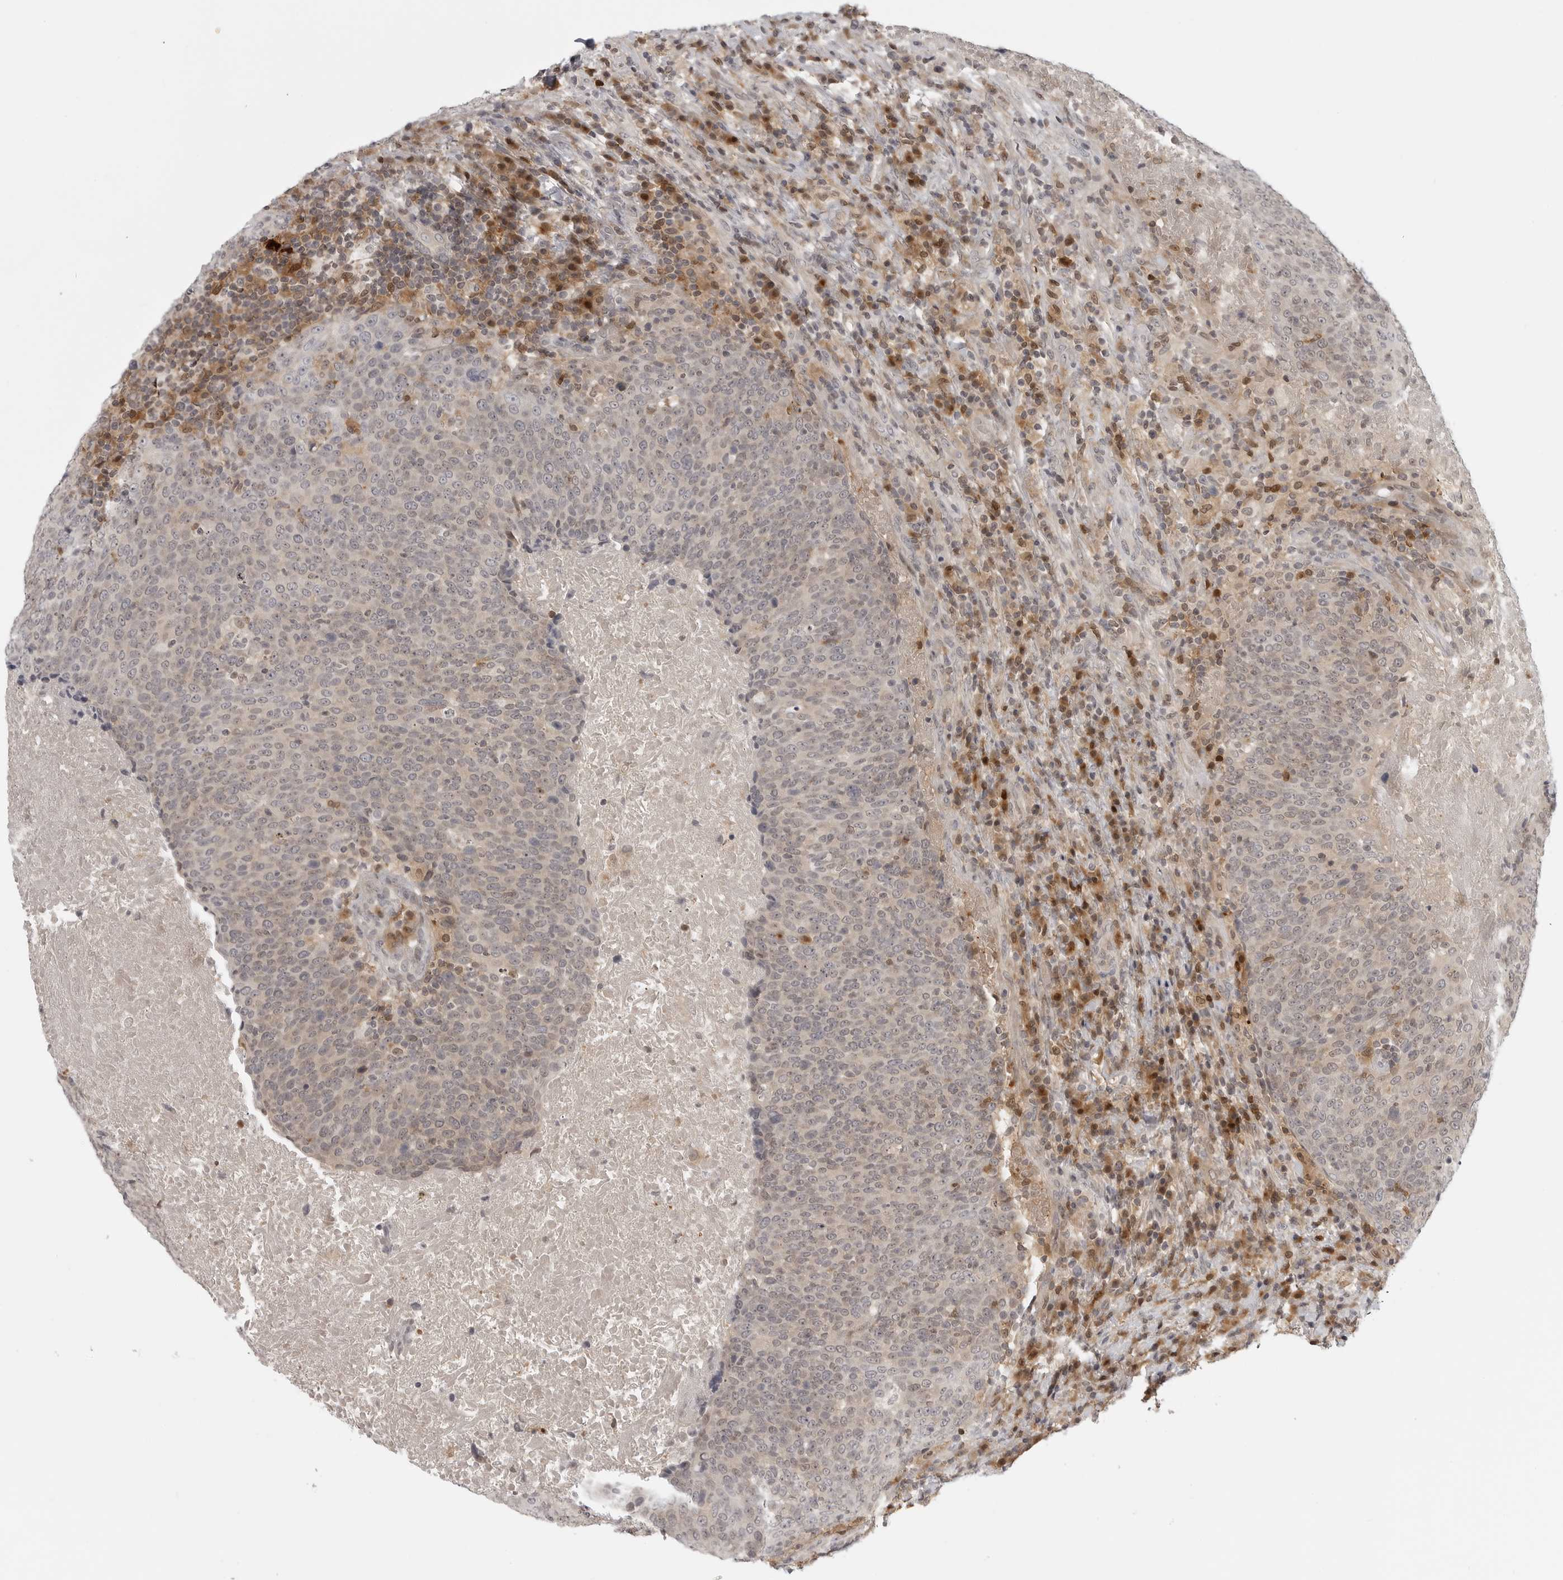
{"staining": {"intensity": "weak", "quantity": "<25%", "location": "nuclear"}, "tissue": "head and neck cancer", "cell_type": "Tumor cells", "image_type": "cancer", "snomed": [{"axis": "morphology", "description": "Squamous cell carcinoma, NOS"}, {"axis": "morphology", "description": "Squamous cell carcinoma, metastatic, NOS"}, {"axis": "topography", "description": "Lymph node"}, {"axis": "topography", "description": "Head-Neck"}], "caption": "Immunohistochemical staining of head and neck cancer (metastatic squamous cell carcinoma) displays no significant expression in tumor cells. (Brightfield microscopy of DAB (3,3'-diaminobenzidine) immunohistochemistry (IHC) at high magnification).", "gene": "CTIF", "patient": {"sex": "male", "age": 62}}